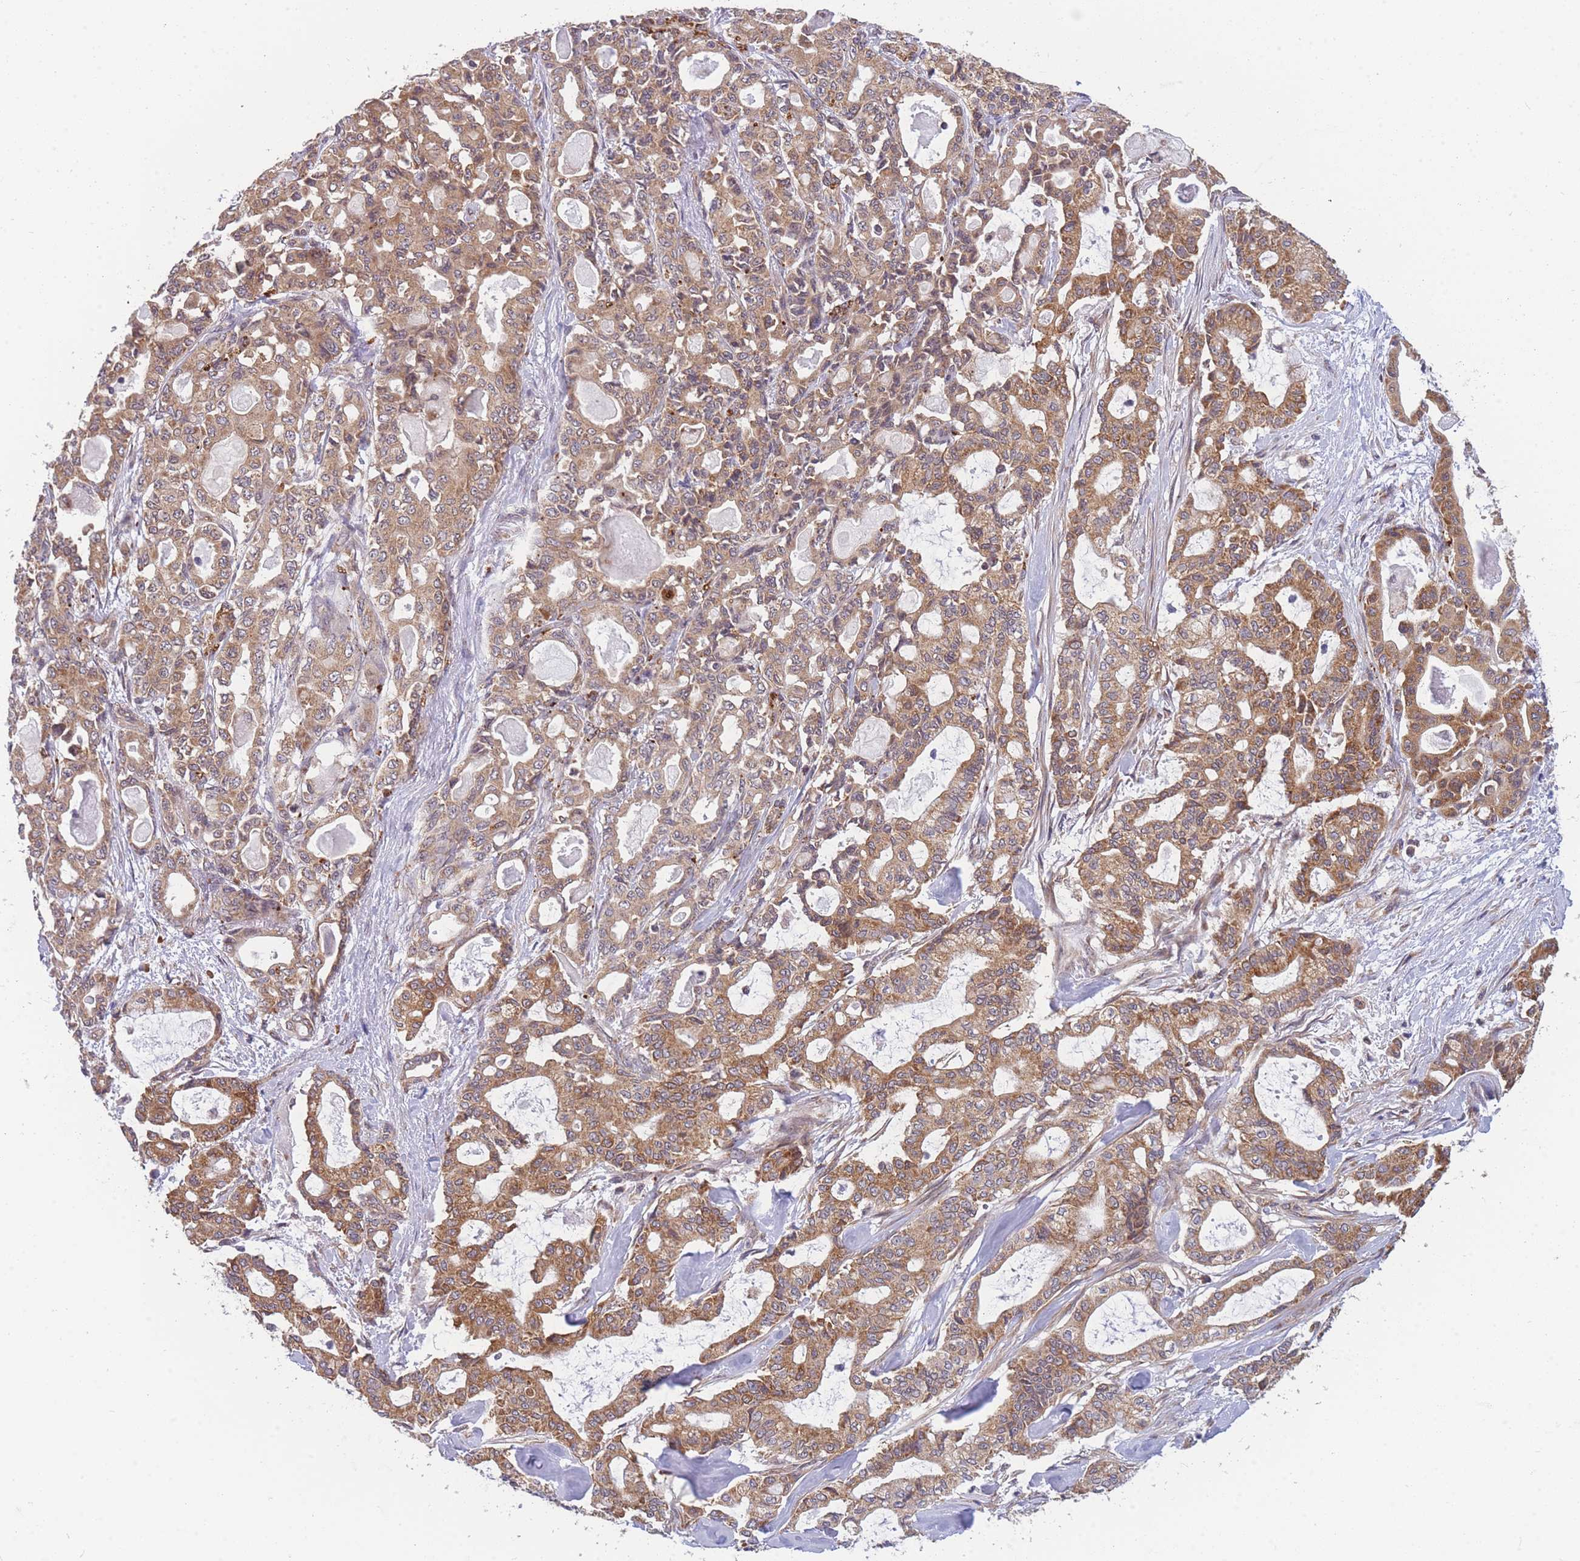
{"staining": {"intensity": "moderate", "quantity": ">75%", "location": "cytoplasmic/membranous"}, "tissue": "pancreatic cancer", "cell_type": "Tumor cells", "image_type": "cancer", "snomed": [{"axis": "morphology", "description": "Adenocarcinoma, NOS"}, {"axis": "topography", "description": "Pancreas"}], "caption": "High-magnification brightfield microscopy of adenocarcinoma (pancreatic) stained with DAB (3,3'-diaminobenzidine) (brown) and counterstained with hematoxylin (blue). tumor cells exhibit moderate cytoplasmic/membranous expression is seen in about>75% of cells.", "gene": "MRPL23", "patient": {"sex": "male", "age": 63}}